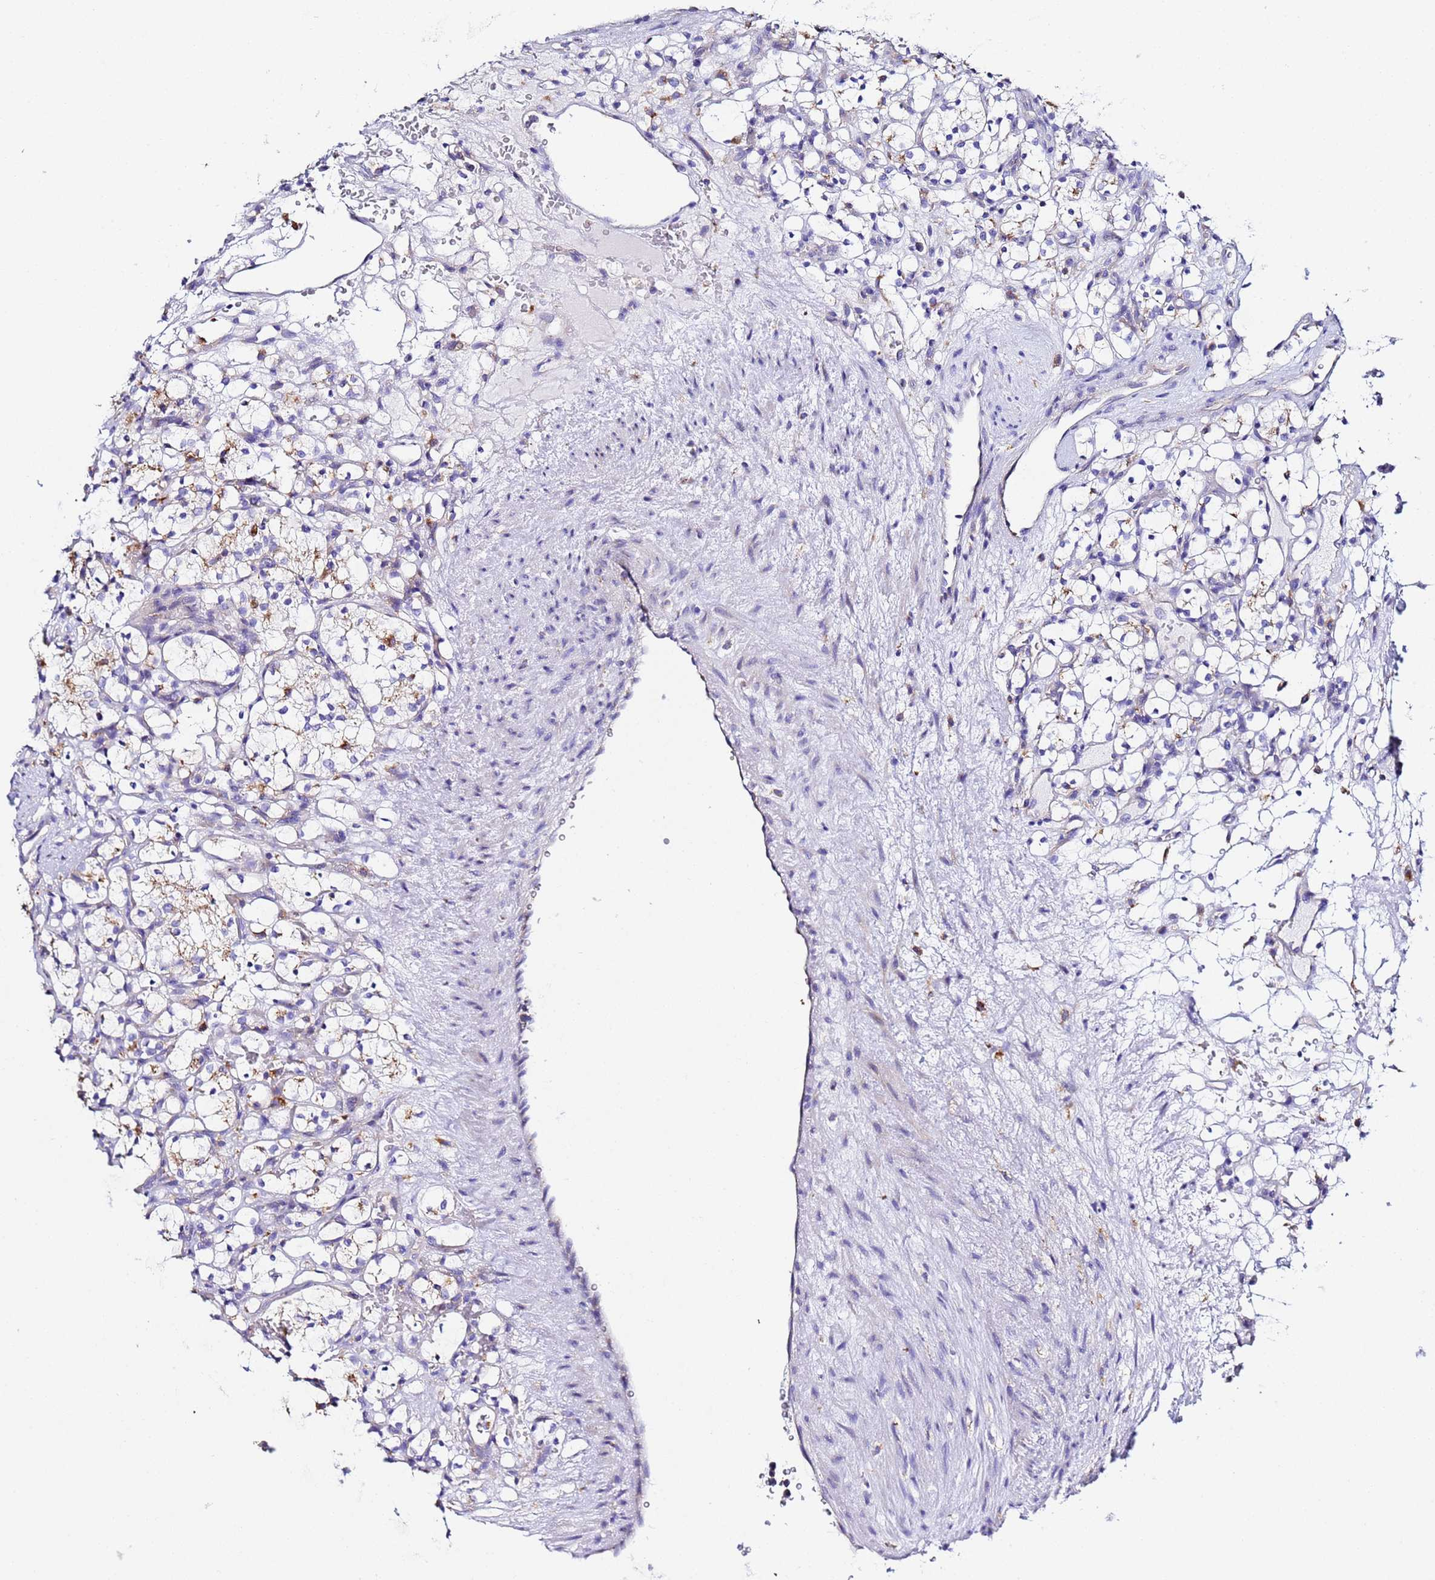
{"staining": {"intensity": "moderate", "quantity": "<25%", "location": "cytoplasmic/membranous"}, "tissue": "renal cancer", "cell_type": "Tumor cells", "image_type": "cancer", "snomed": [{"axis": "morphology", "description": "Adenocarcinoma, NOS"}, {"axis": "topography", "description": "Kidney"}], "caption": "Human renal adenocarcinoma stained for a protein (brown) shows moderate cytoplasmic/membranous positive positivity in about <25% of tumor cells.", "gene": "VTI1B", "patient": {"sex": "female", "age": 69}}